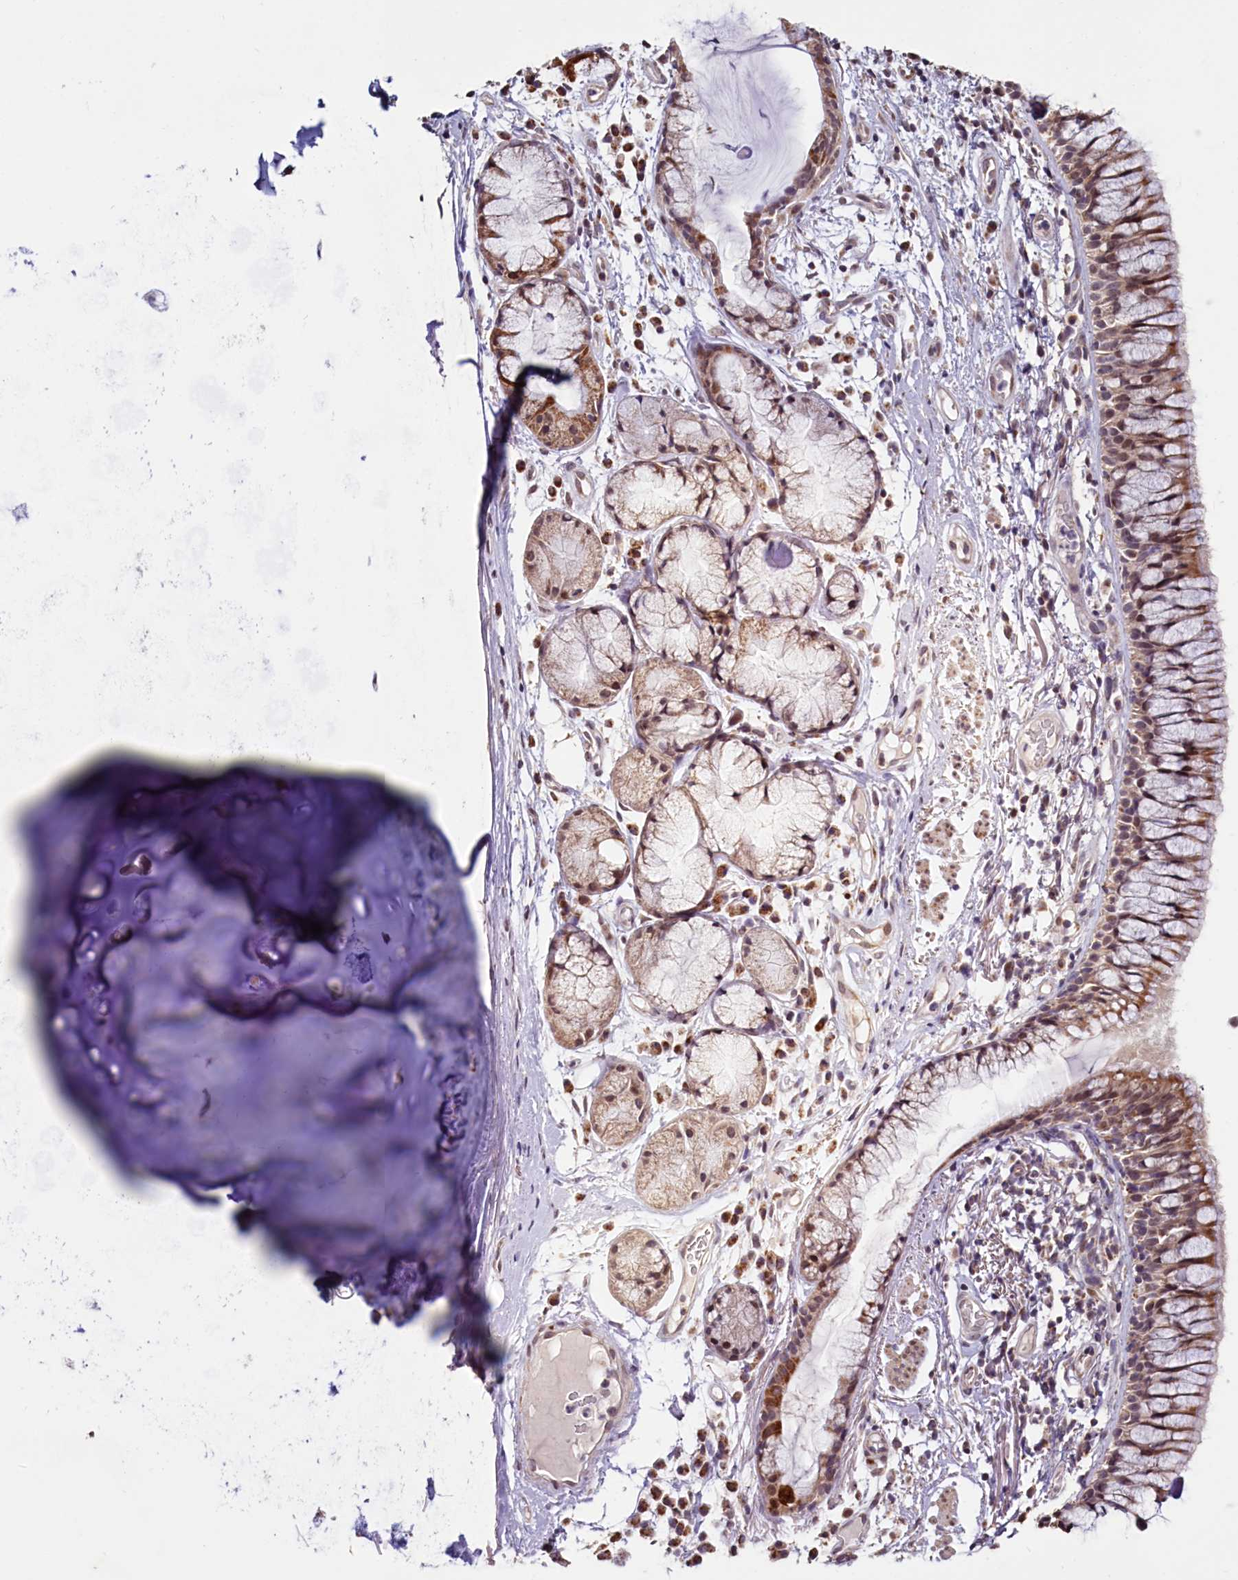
{"staining": {"intensity": "moderate", "quantity": ">75%", "location": "cytoplasmic/membranous"}, "tissue": "bronchus", "cell_type": "Respiratory epithelial cells", "image_type": "normal", "snomed": [{"axis": "morphology", "description": "Normal tissue, NOS"}, {"axis": "topography", "description": "Cartilage tissue"}, {"axis": "topography", "description": "Bronchus"}], "caption": "The histopathology image exhibits staining of benign bronchus, revealing moderate cytoplasmic/membranous protein staining (brown color) within respiratory epithelial cells.", "gene": "PDE6D", "patient": {"sex": "female", "age": 73}}